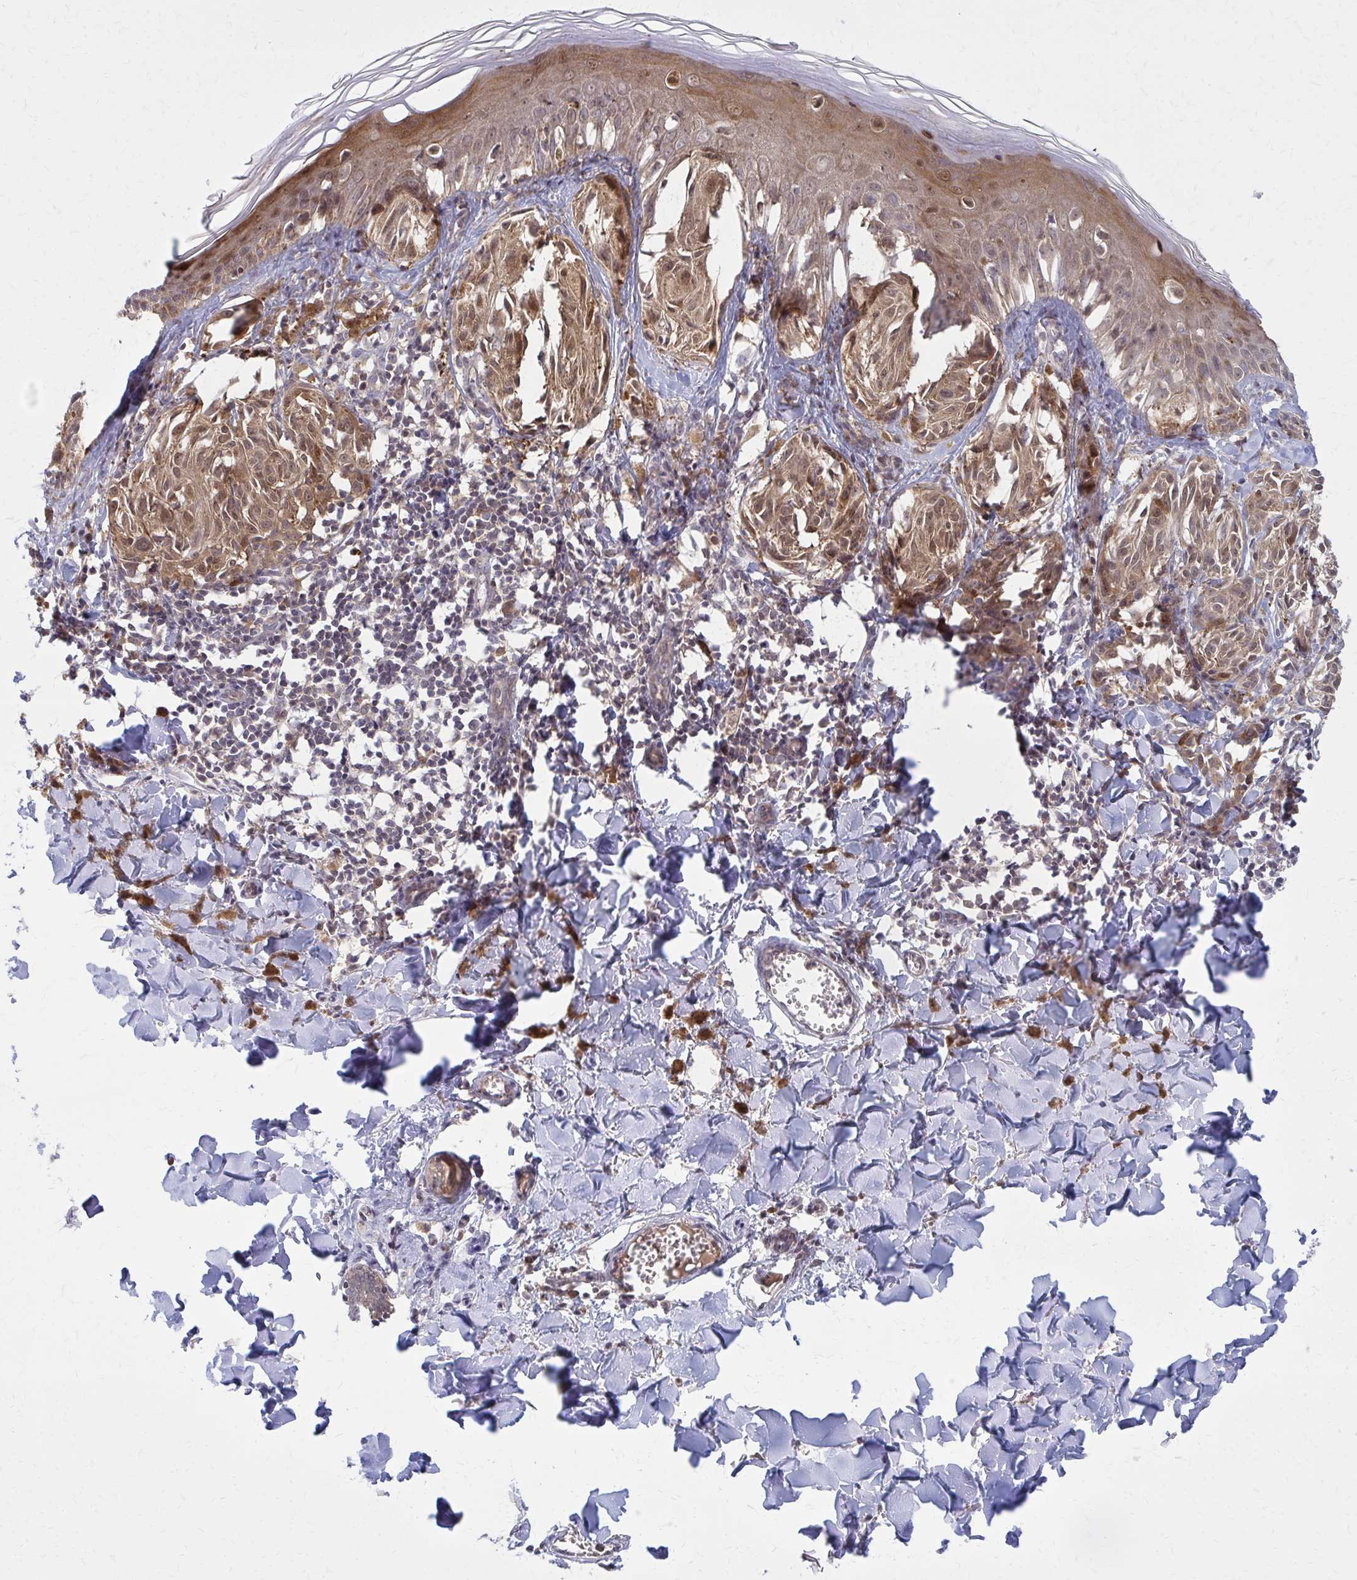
{"staining": {"intensity": "moderate", "quantity": ">75%", "location": "cytoplasmic/membranous"}, "tissue": "melanoma", "cell_type": "Tumor cells", "image_type": "cancer", "snomed": [{"axis": "morphology", "description": "Malignant melanoma, NOS"}, {"axis": "topography", "description": "Skin"}], "caption": "This histopathology image exhibits malignant melanoma stained with immunohistochemistry (IHC) to label a protein in brown. The cytoplasmic/membranous of tumor cells show moderate positivity for the protein. Nuclei are counter-stained blue.", "gene": "DBI", "patient": {"sex": "female", "age": 38}}